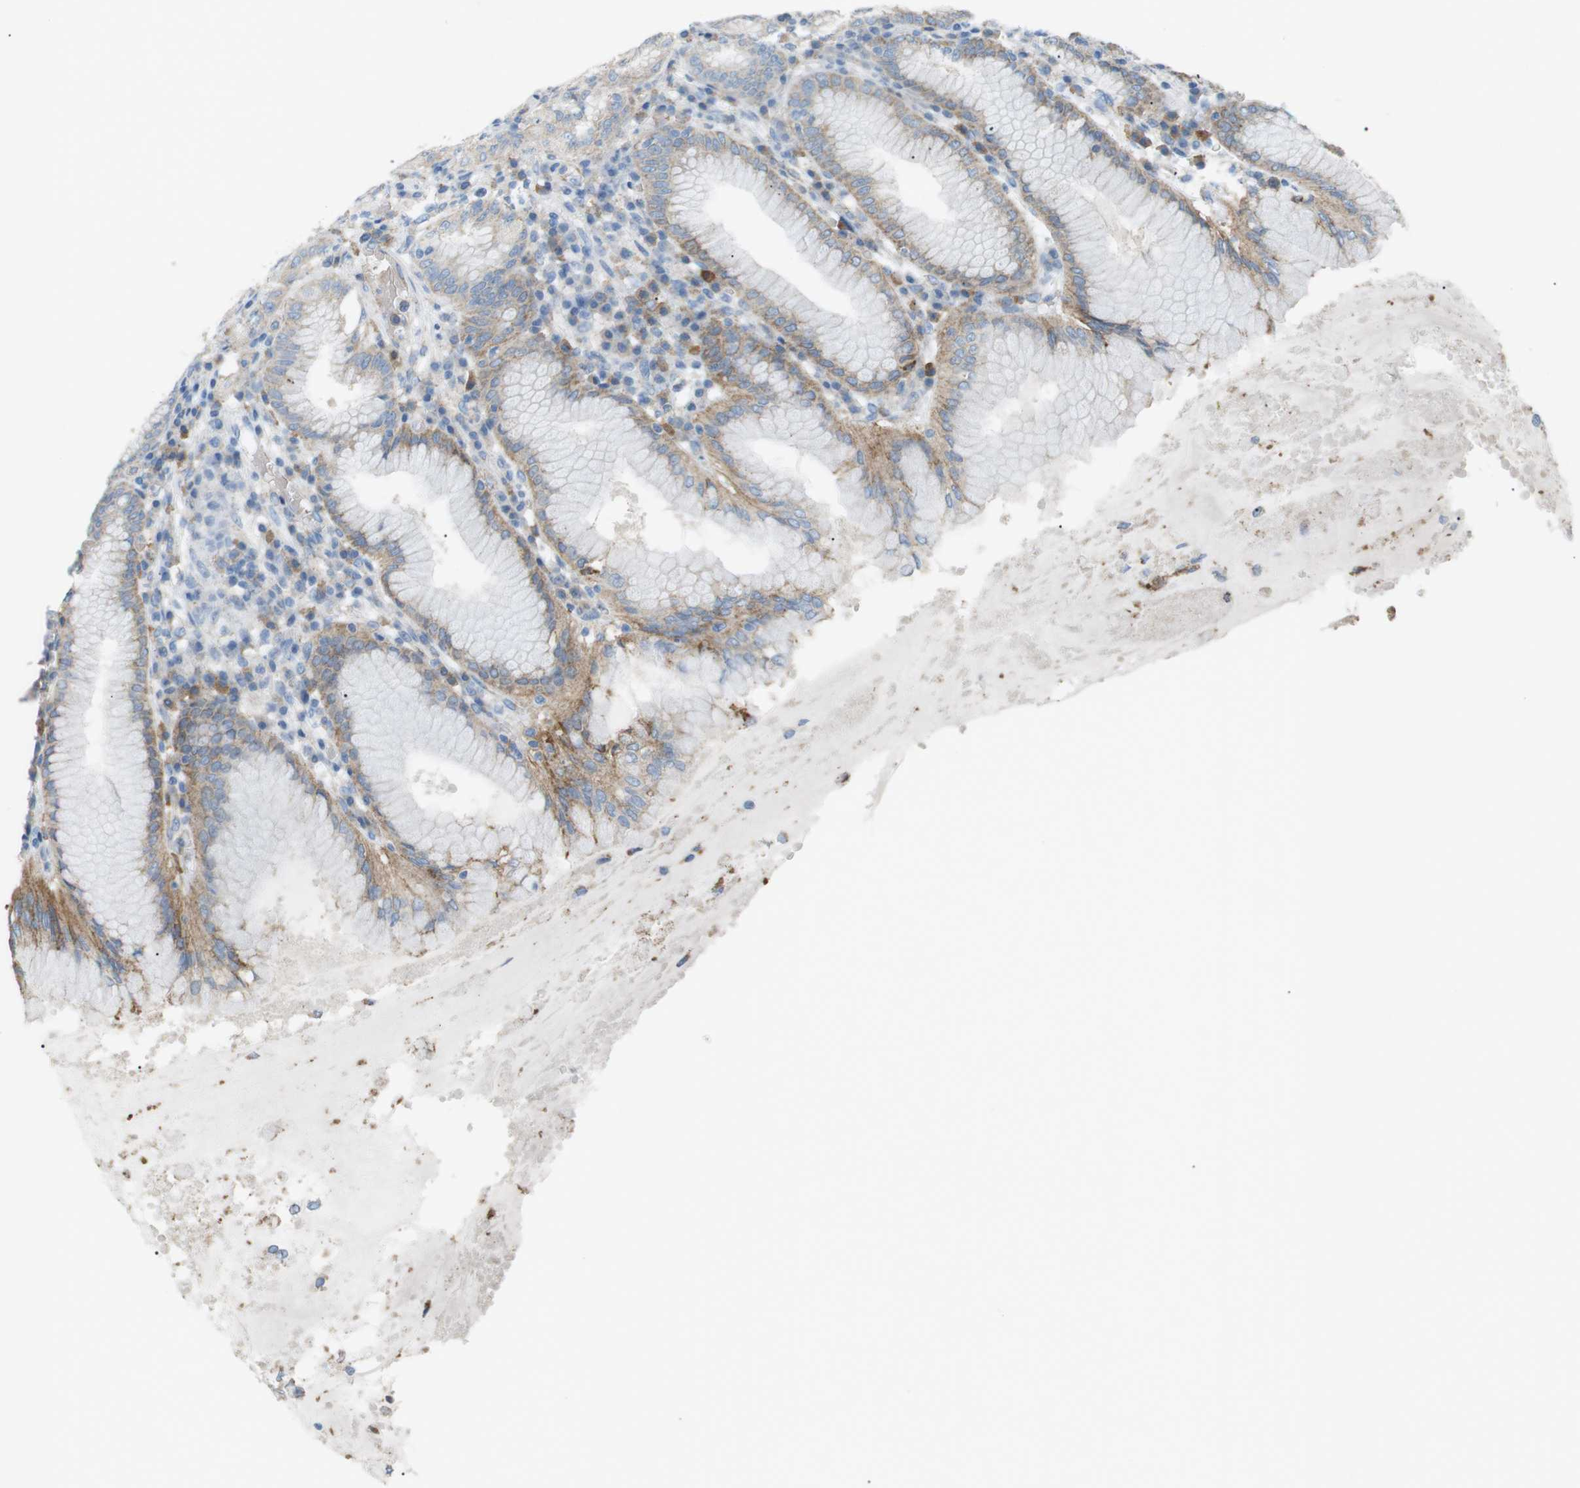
{"staining": {"intensity": "moderate", "quantity": "25%-75%", "location": "cytoplasmic/membranous"}, "tissue": "stomach", "cell_type": "Glandular cells", "image_type": "normal", "snomed": [{"axis": "morphology", "description": "Normal tissue, NOS"}, {"axis": "topography", "description": "Stomach"}, {"axis": "topography", "description": "Stomach, lower"}], "caption": "Immunohistochemistry (IHC) micrograph of unremarkable stomach: human stomach stained using immunohistochemistry (IHC) exhibits medium levels of moderate protein expression localized specifically in the cytoplasmic/membranous of glandular cells, appearing as a cytoplasmic/membranous brown color.", "gene": "VAMP1", "patient": {"sex": "female", "age": 56}}